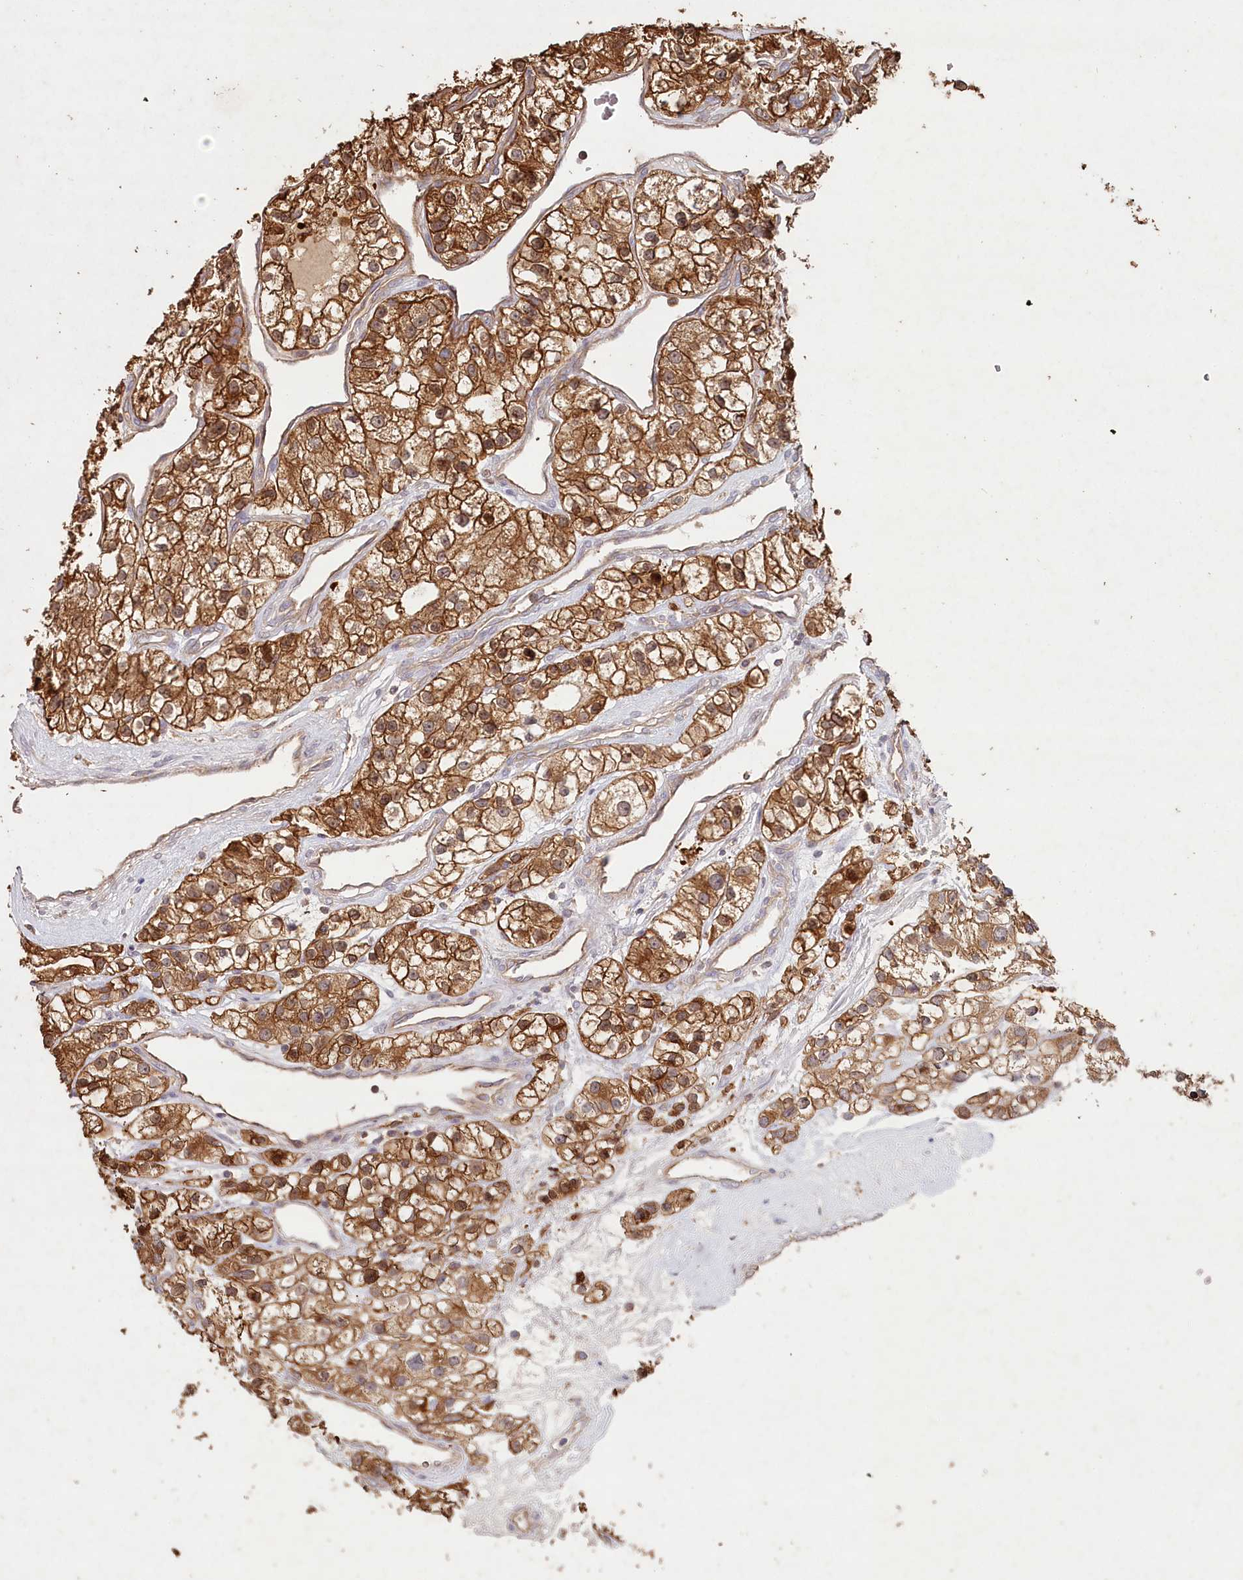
{"staining": {"intensity": "moderate", "quantity": ">75%", "location": "cytoplasmic/membranous,nuclear"}, "tissue": "renal cancer", "cell_type": "Tumor cells", "image_type": "cancer", "snomed": [{"axis": "morphology", "description": "Adenocarcinoma, NOS"}, {"axis": "topography", "description": "Kidney"}], "caption": "Moderate cytoplasmic/membranous and nuclear expression is identified in approximately >75% of tumor cells in renal cancer (adenocarcinoma).", "gene": "HAL", "patient": {"sex": "female", "age": 57}}